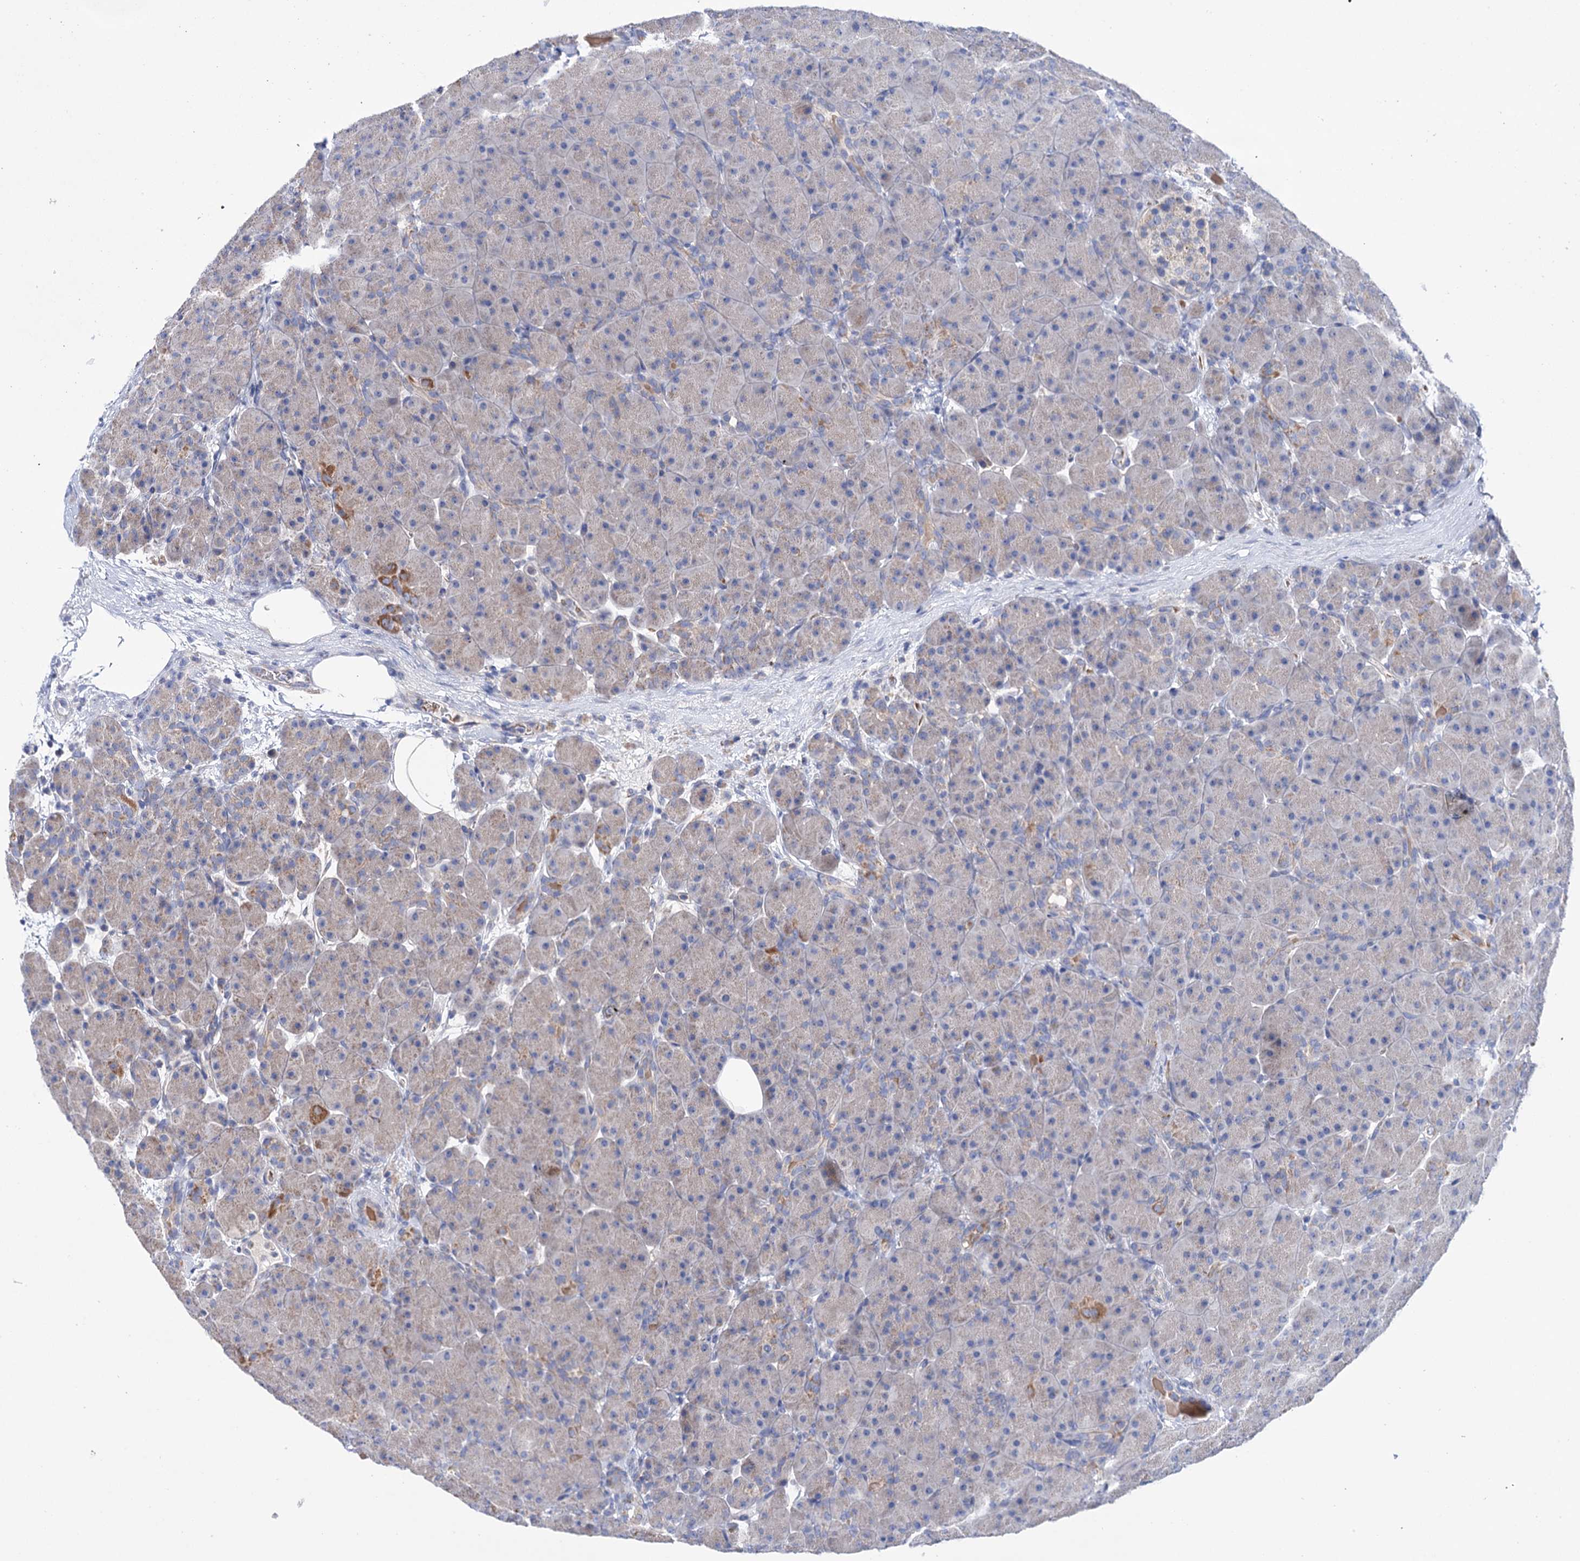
{"staining": {"intensity": "negative", "quantity": "none", "location": "none"}, "tissue": "pancreas", "cell_type": "Exocrine glandular cells", "image_type": "normal", "snomed": [{"axis": "morphology", "description": "Normal tissue, NOS"}, {"axis": "topography", "description": "Pancreas"}], "caption": "The micrograph shows no staining of exocrine glandular cells in unremarkable pancreas.", "gene": "YARS2", "patient": {"sex": "male", "age": 66}}